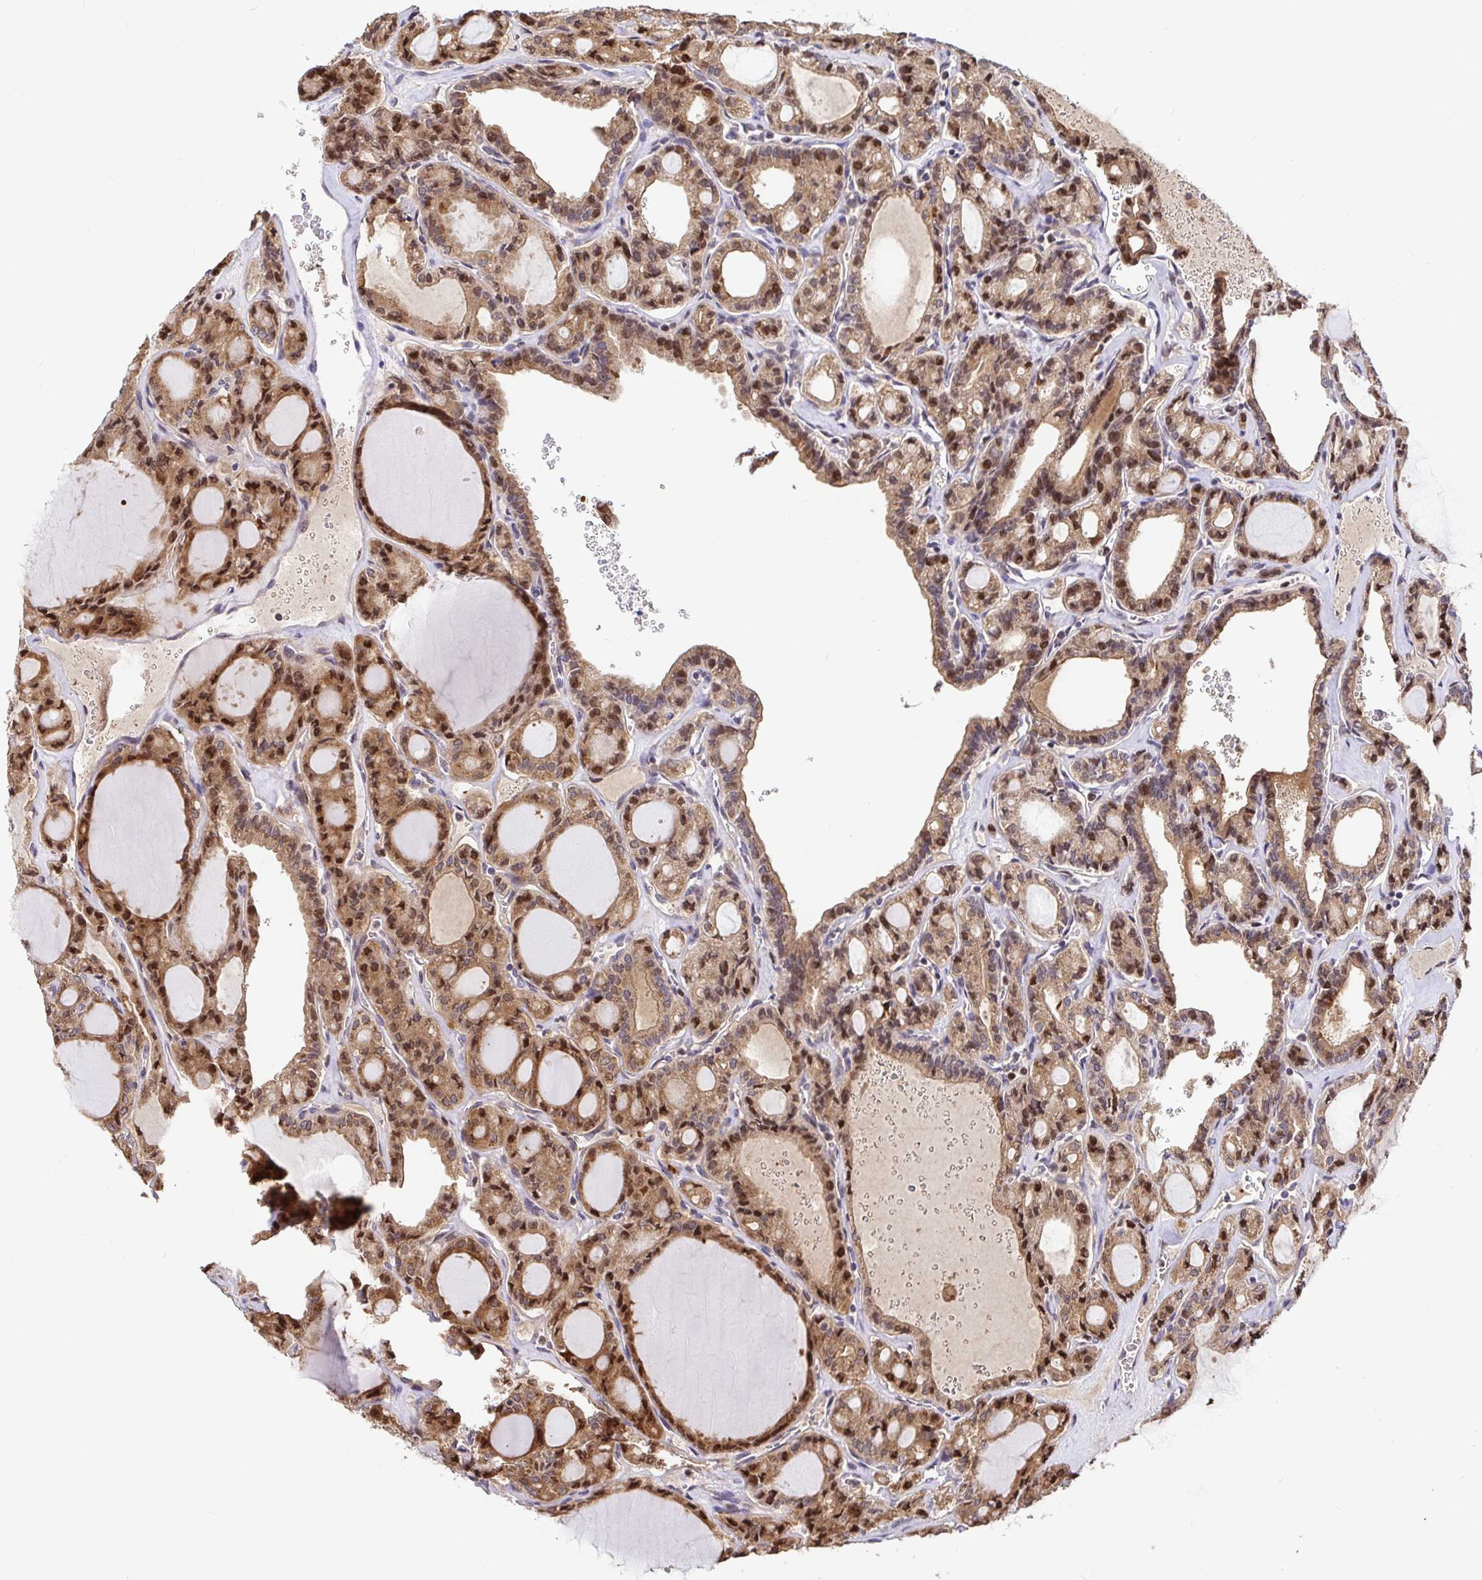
{"staining": {"intensity": "moderate", "quantity": ">75%", "location": "cytoplasmic/membranous"}, "tissue": "thyroid cancer", "cell_type": "Tumor cells", "image_type": "cancer", "snomed": [{"axis": "morphology", "description": "Papillary adenocarcinoma, NOS"}, {"axis": "topography", "description": "Thyroid gland"}], "caption": "Human thyroid cancer (papillary adenocarcinoma) stained with a protein marker exhibits moderate staining in tumor cells.", "gene": "ELP1", "patient": {"sex": "male", "age": 87}}